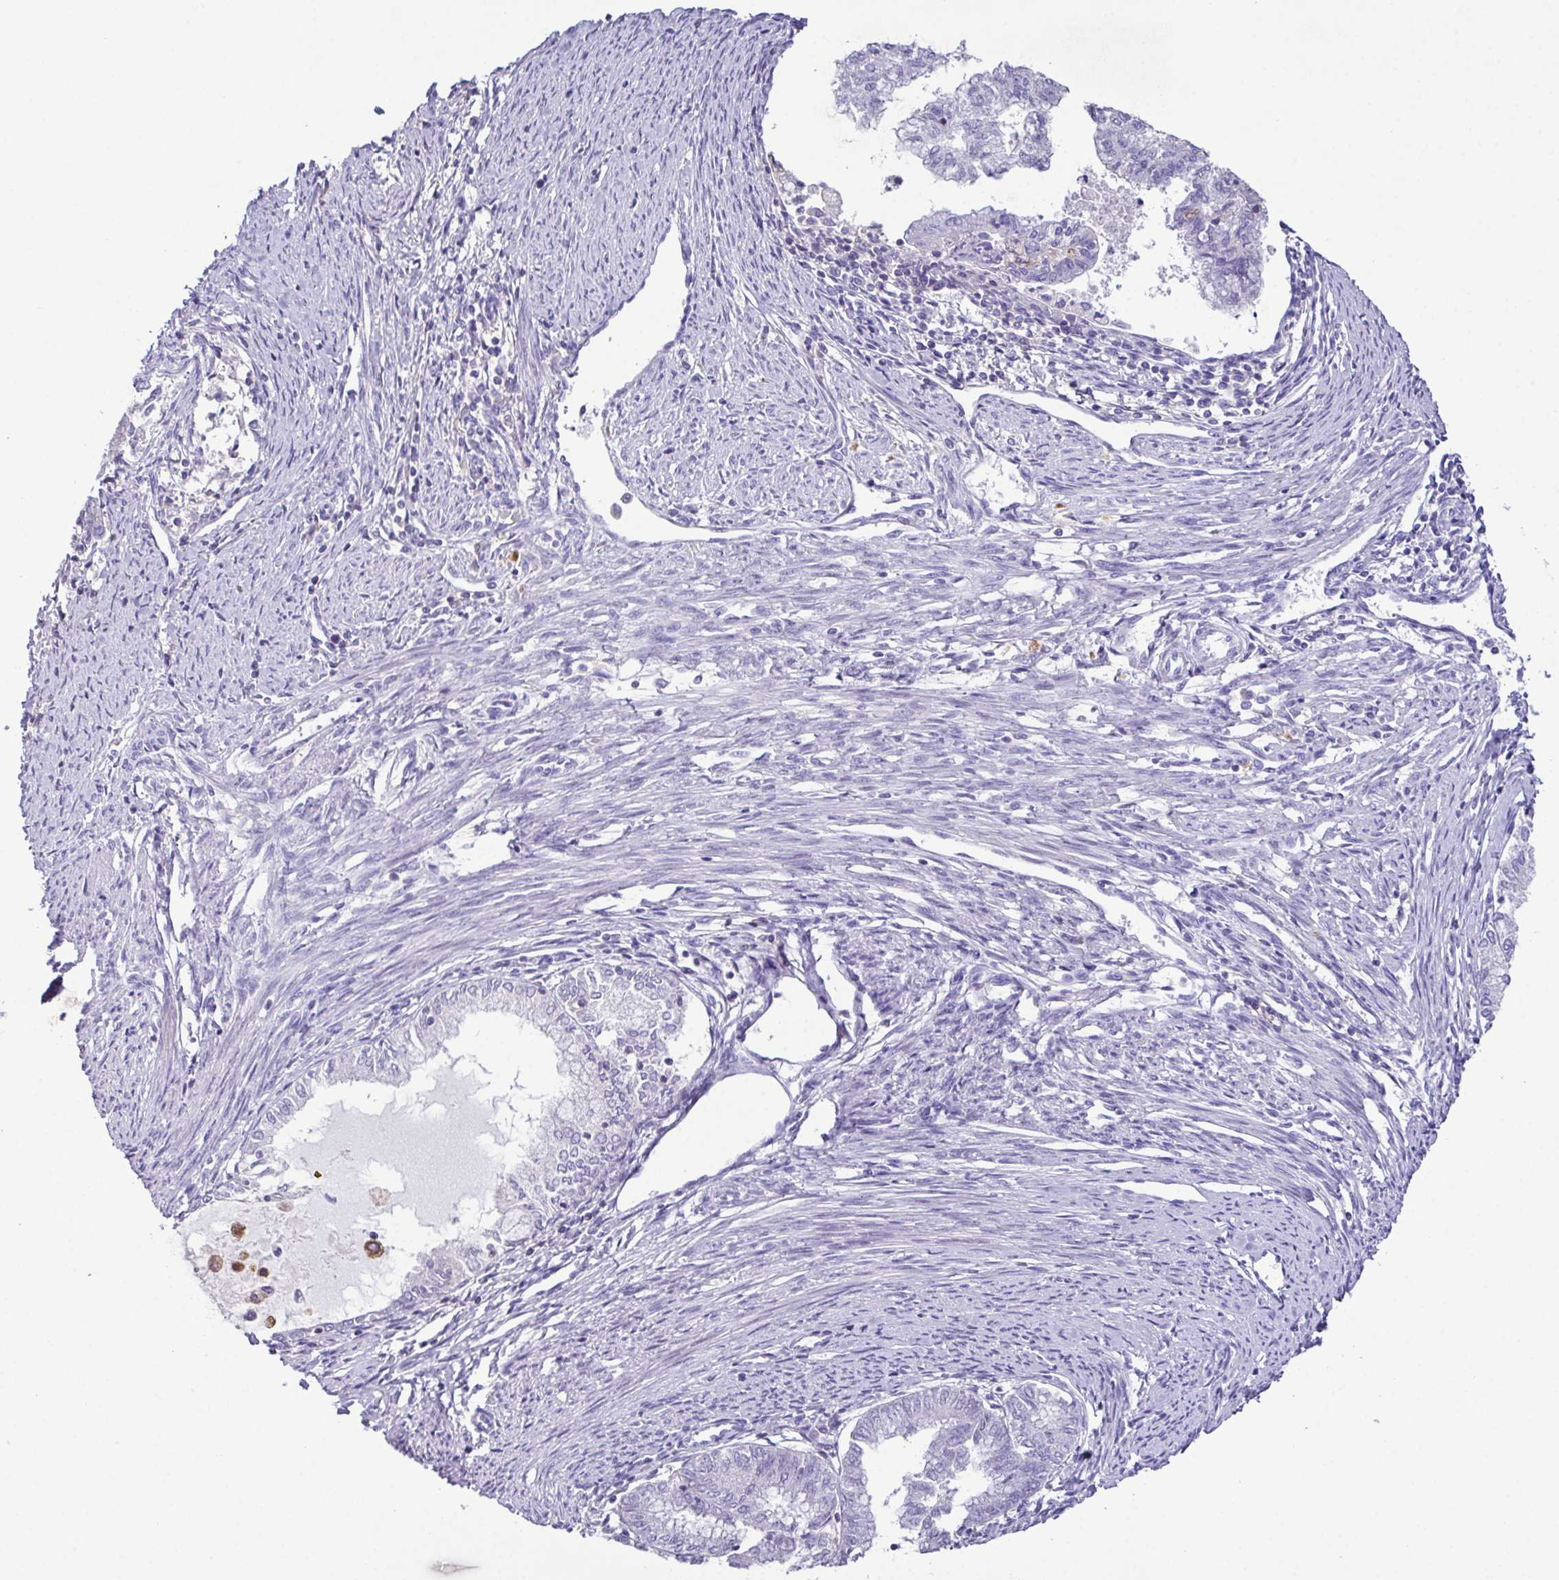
{"staining": {"intensity": "negative", "quantity": "none", "location": "none"}, "tissue": "endometrial cancer", "cell_type": "Tumor cells", "image_type": "cancer", "snomed": [{"axis": "morphology", "description": "Adenocarcinoma, NOS"}, {"axis": "topography", "description": "Endometrium"}], "caption": "IHC of endometrial adenocarcinoma reveals no positivity in tumor cells. (Brightfield microscopy of DAB immunohistochemistry at high magnification).", "gene": "MARCO", "patient": {"sex": "female", "age": 79}}